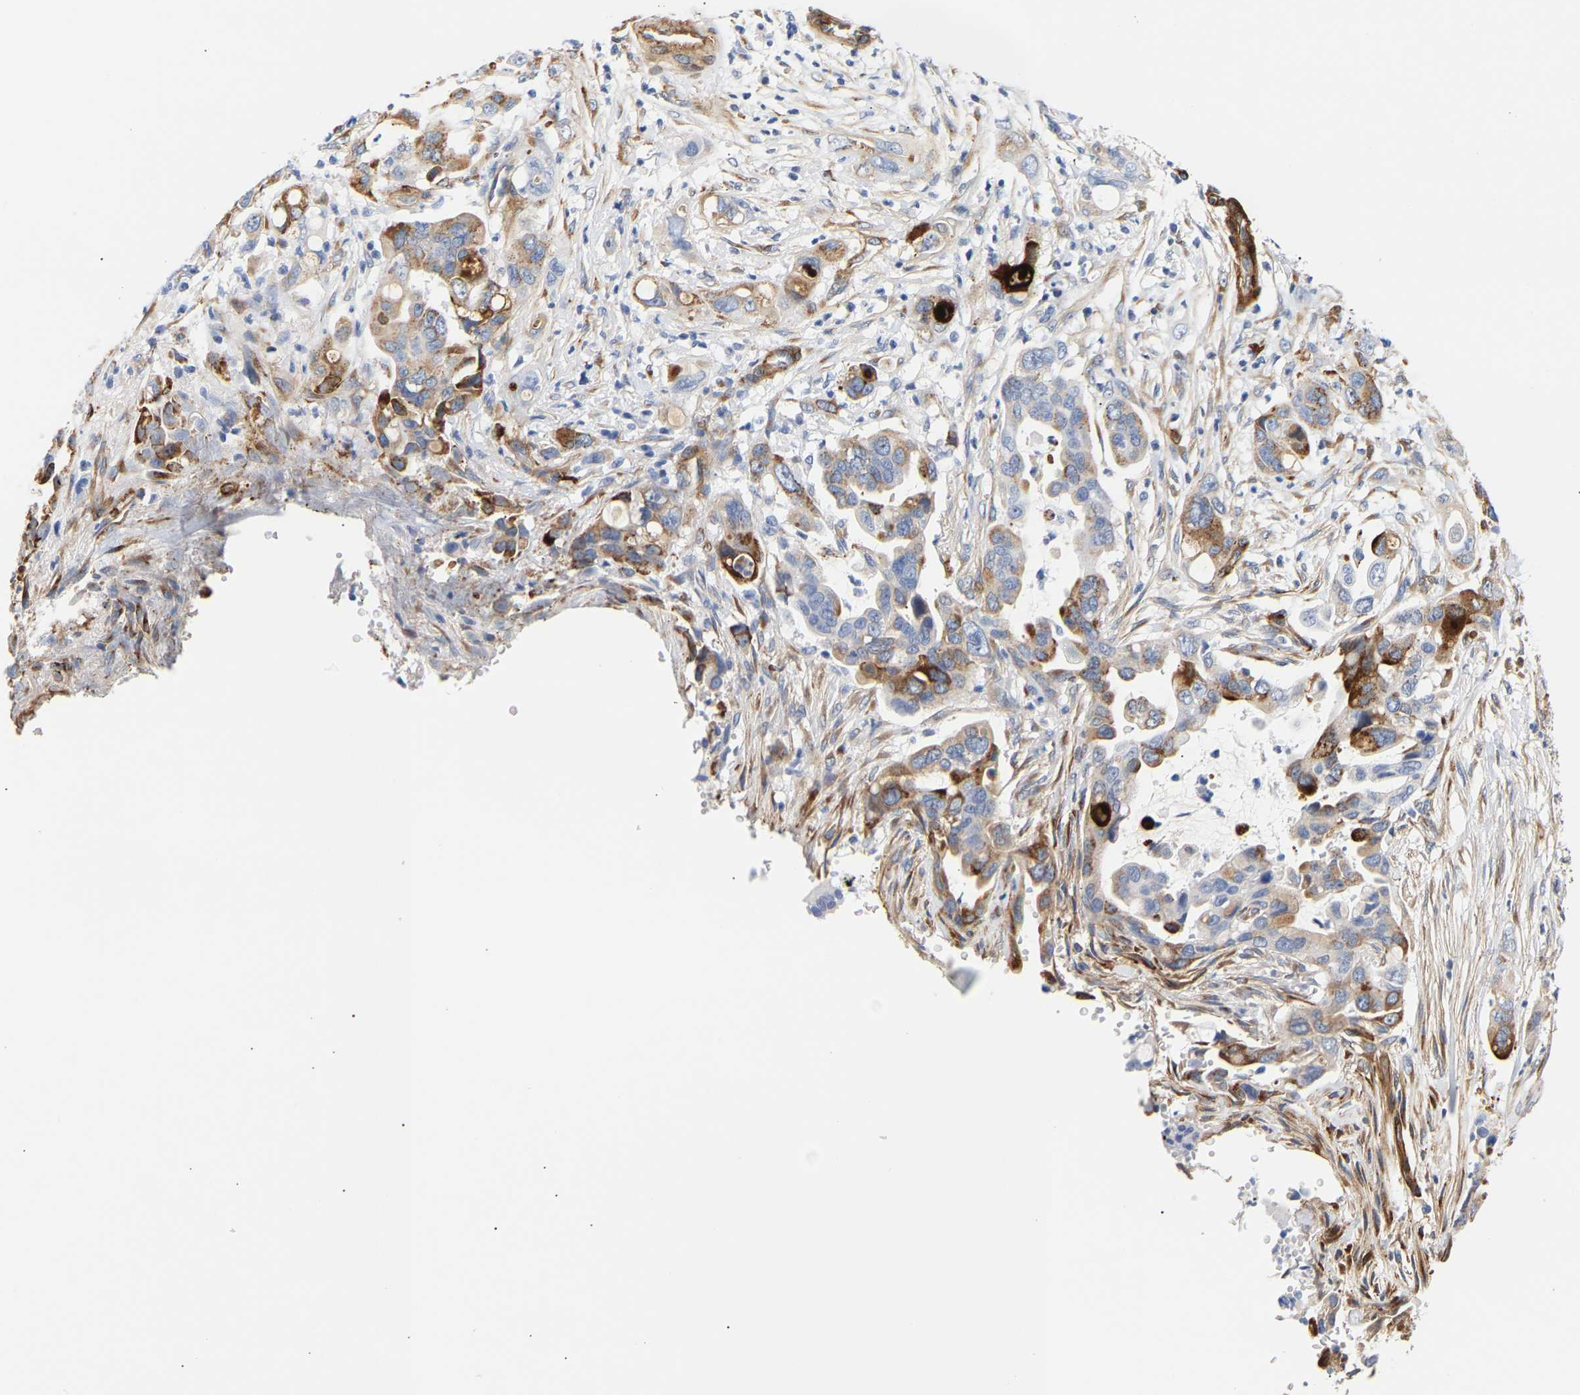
{"staining": {"intensity": "moderate", "quantity": ">75%", "location": "cytoplasmic/membranous"}, "tissue": "pancreatic cancer", "cell_type": "Tumor cells", "image_type": "cancer", "snomed": [{"axis": "morphology", "description": "Adenocarcinoma, NOS"}, {"axis": "topography", "description": "Pancreas"}], "caption": "Adenocarcinoma (pancreatic) was stained to show a protein in brown. There is medium levels of moderate cytoplasmic/membranous expression in approximately >75% of tumor cells.", "gene": "IGFBP7", "patient": {"sex": "female", "age": 70}}